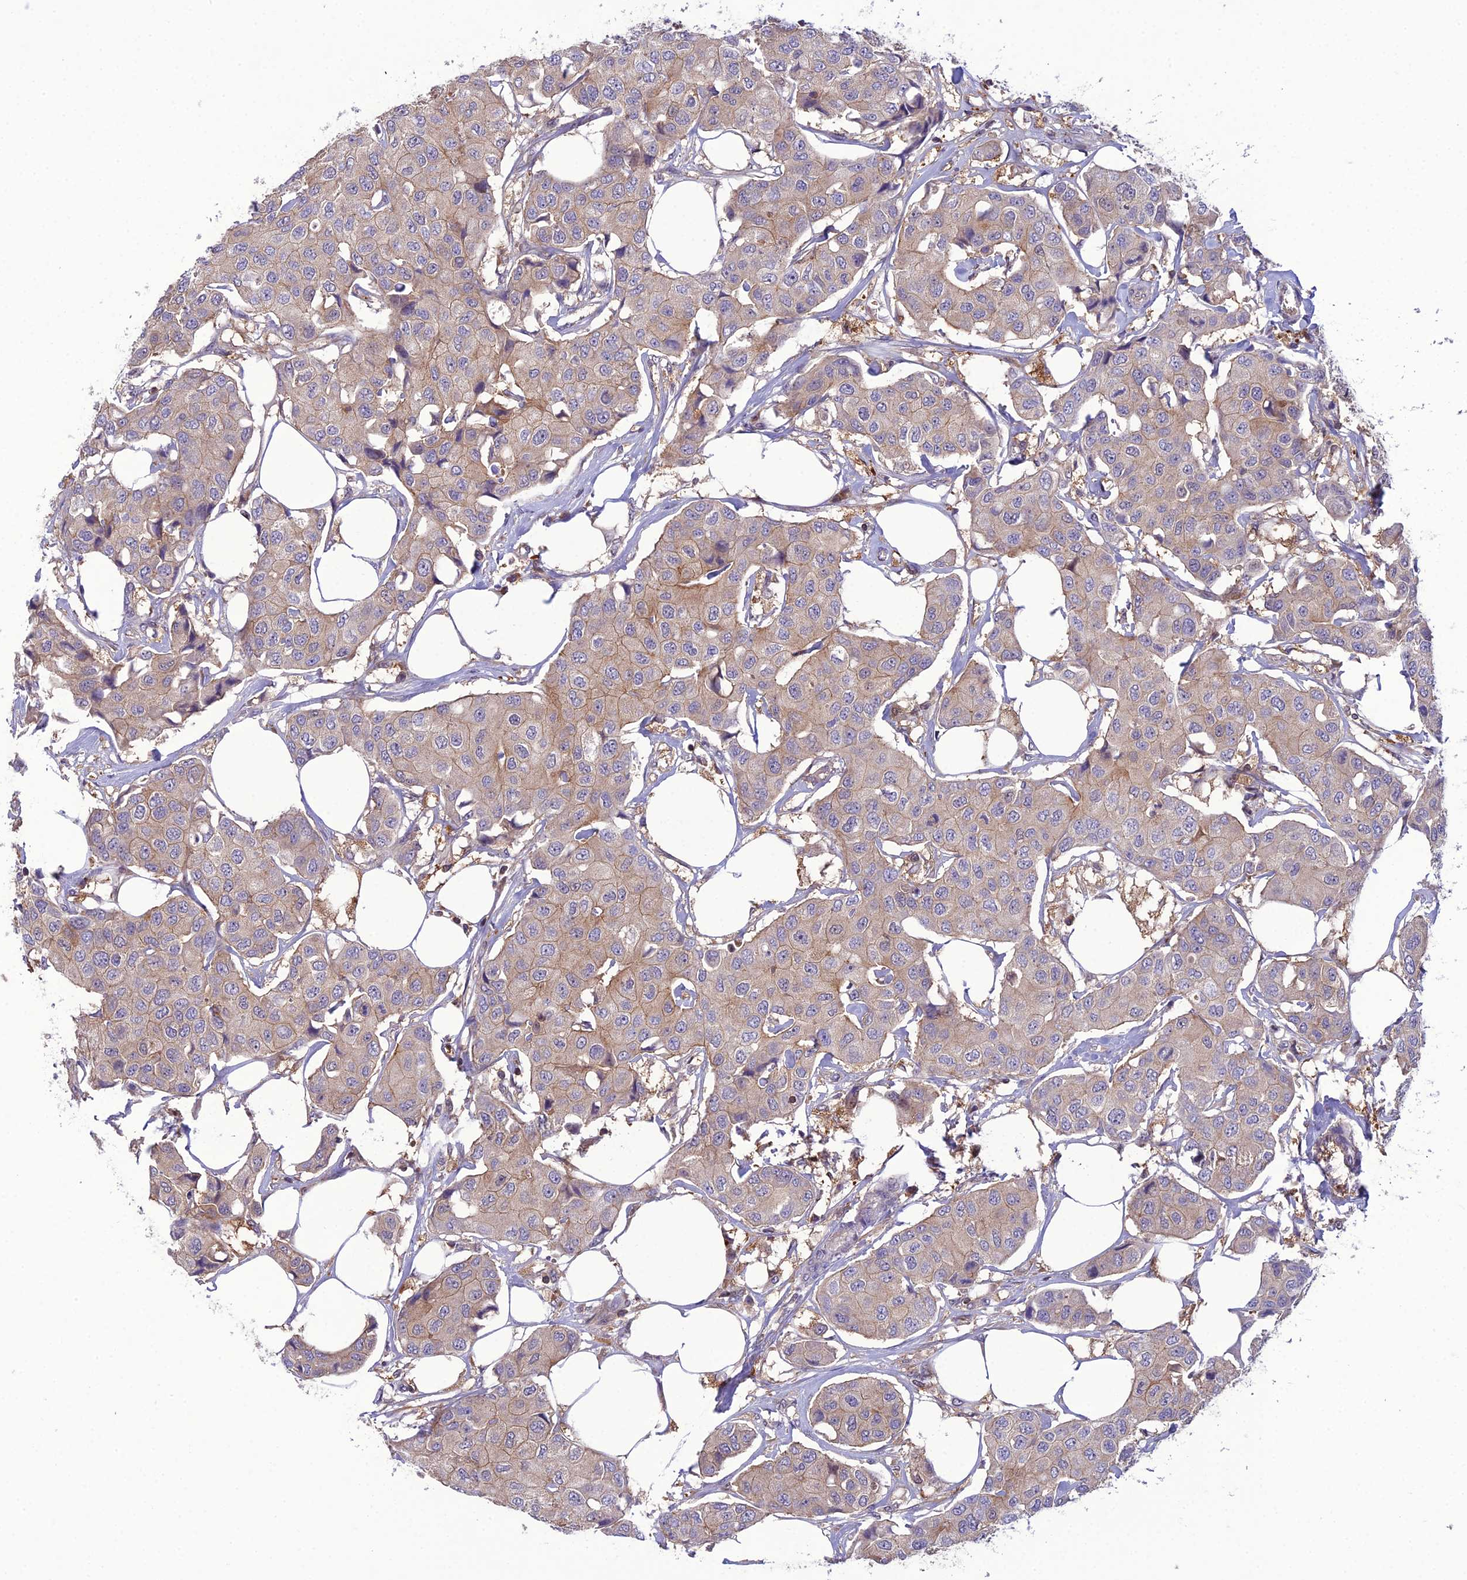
{"staining": {"intensity": "weak", "quantity": "25%-75%", "location": "cytoplasmic/membranous"}, "tissue": "breast cancer", "cell_type": "Tumor cells", "image_type": "cancer", "snomed": [{"axis": "morphology", "description": "Duct carcinoma"}, {"axis": "topography", "description": "Breast"}], "caption": "An image of breast cancer stained for a protein reveals weak cytoplasmic/membranous brown staining in tumor cells. Nuclei are stained in blue.", "gene": "GDF6", "patient": {"sex": "female", "age": 80}}